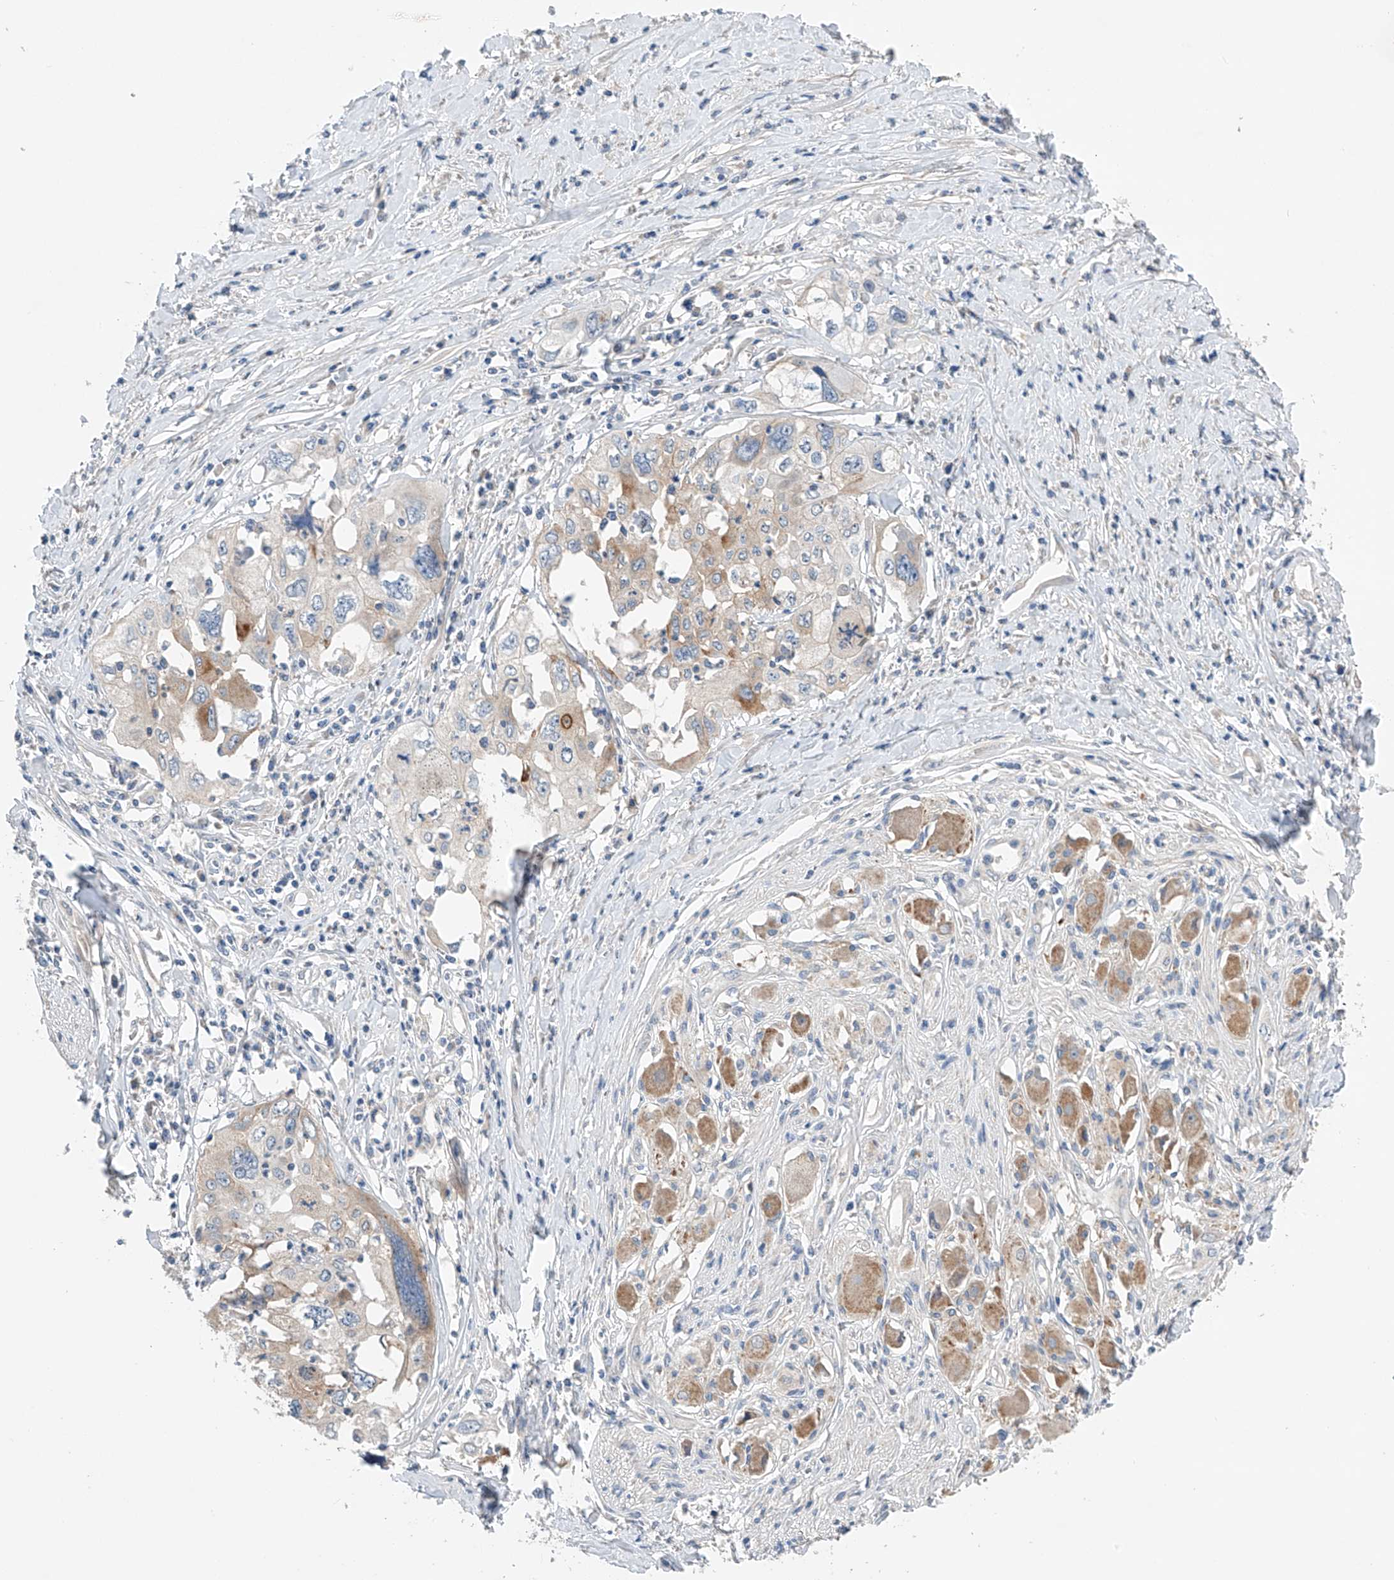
{"staining": {"intensity": "moderate", "quantity": "<25%", "location": "cytoplasmic/membranous"}, "tissue": "cervical cancer", "cell_type": "Tumor cells", "image_type": "cancer", "snomed": [{"axis": "morphology", "description": "Squamous cell carcinoma, NOS"}, {"axis": "topography", "description": "Cervix"}], "caption": "This is an image of immunohistochemistry staining of cervical squamous cell carcinoma, which shows moderate expression in the cytoplasmic/membranous of tumor cells.", "gene": "GPC4", "patient": {"sex": "female", "age": 31}}